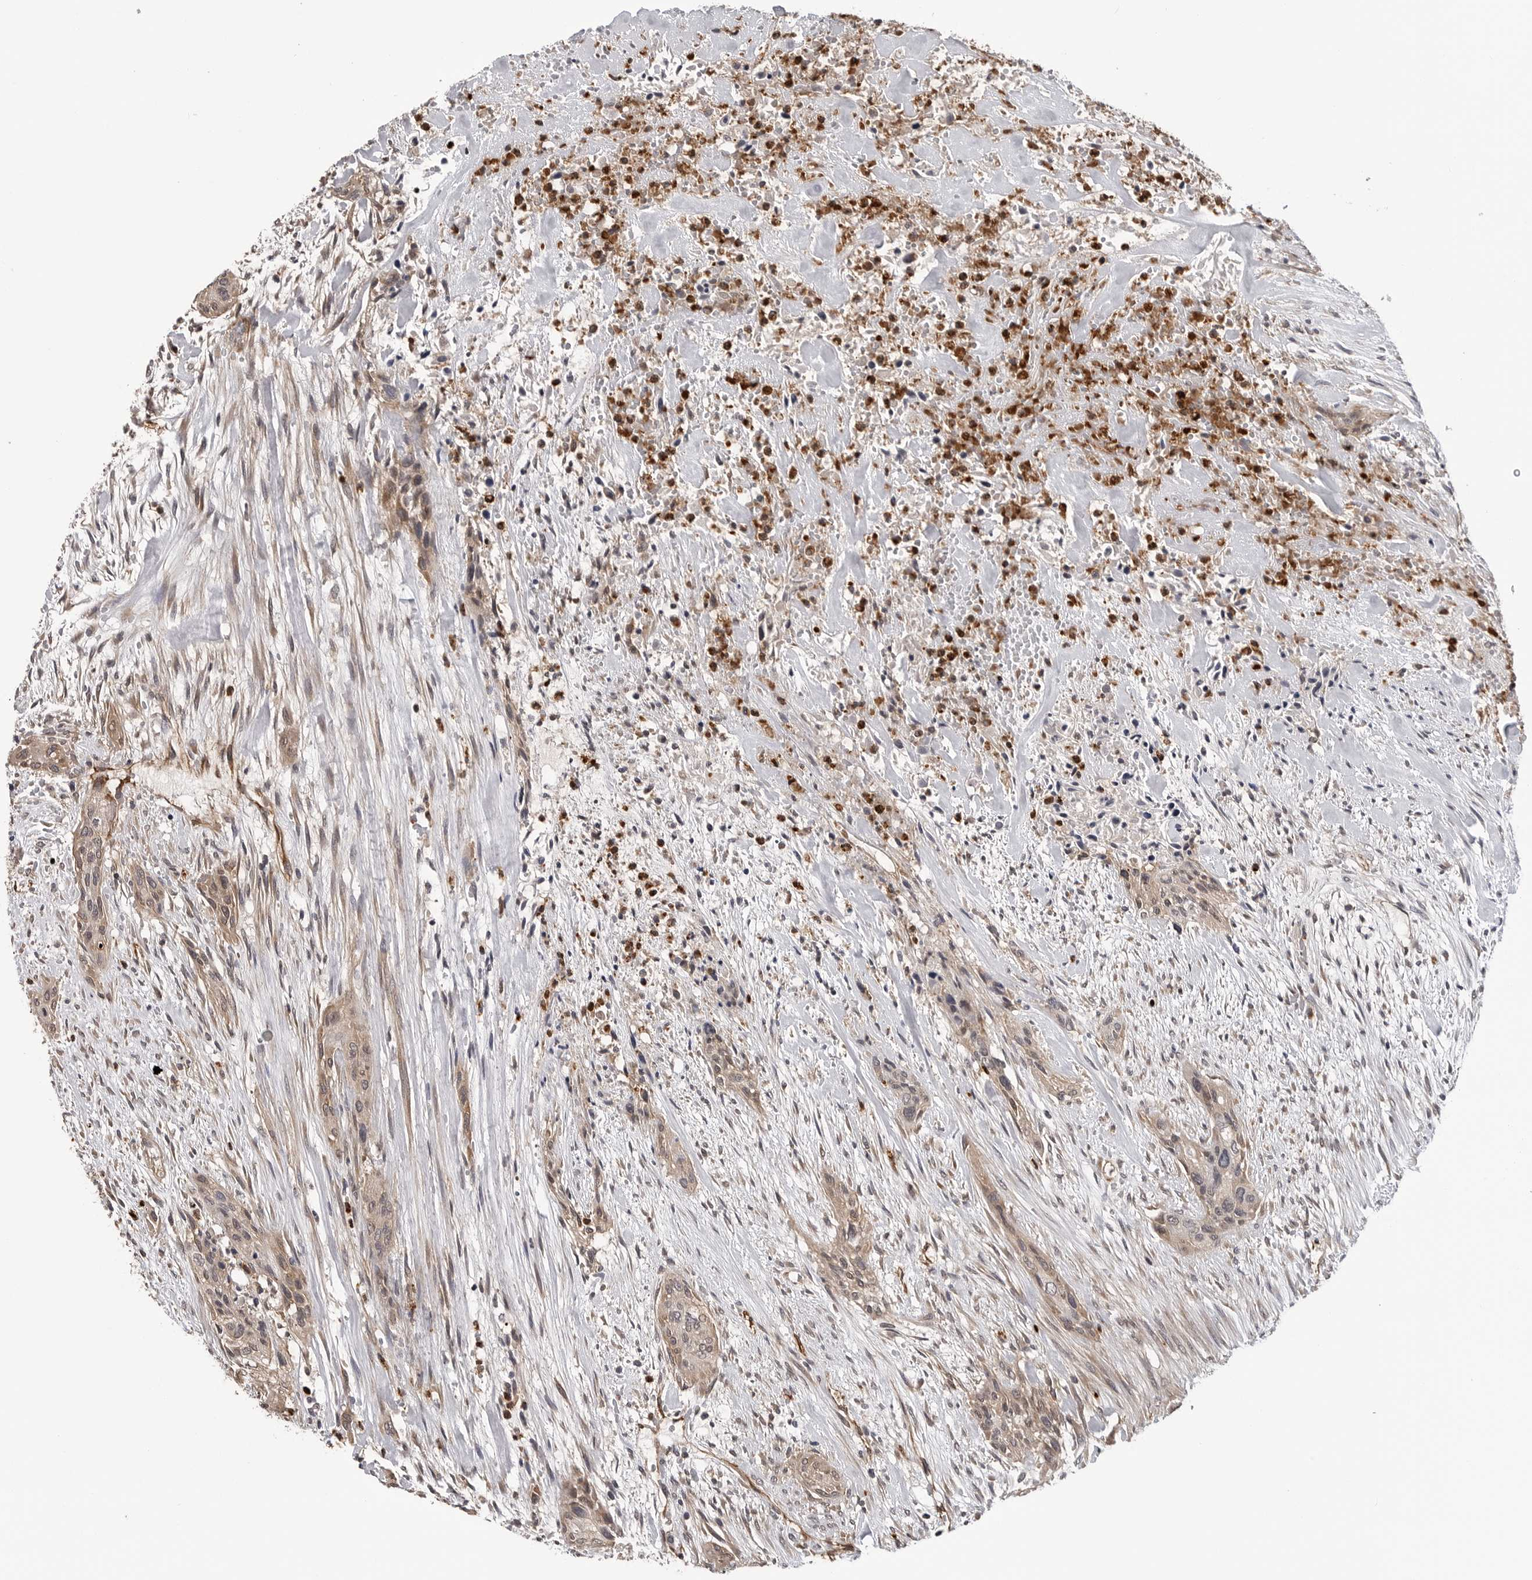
{"staining": {"intensity": "weak", "quantity": "25%-75%", "location": "cytoplasmic/membranous"}, "tissue": "urothelial cancer", "cell_type": "Tumor cells", "image_type": "cancer", "snomed": [{"axis": "morphology", "description": "Urothelial carcinoma, High grade"}, {"axis": "topography", "description": "Urinary bladder"}], "caption": "Urothelial carcinoma (high-grade) stained for a protein (brown) demonstrates weak cytoplasmic/membranous positive positivity in approximately 25%-75% of tumor cells.", "gene": "TRMT13", "patient": {"sex": "male", "age": 35}}